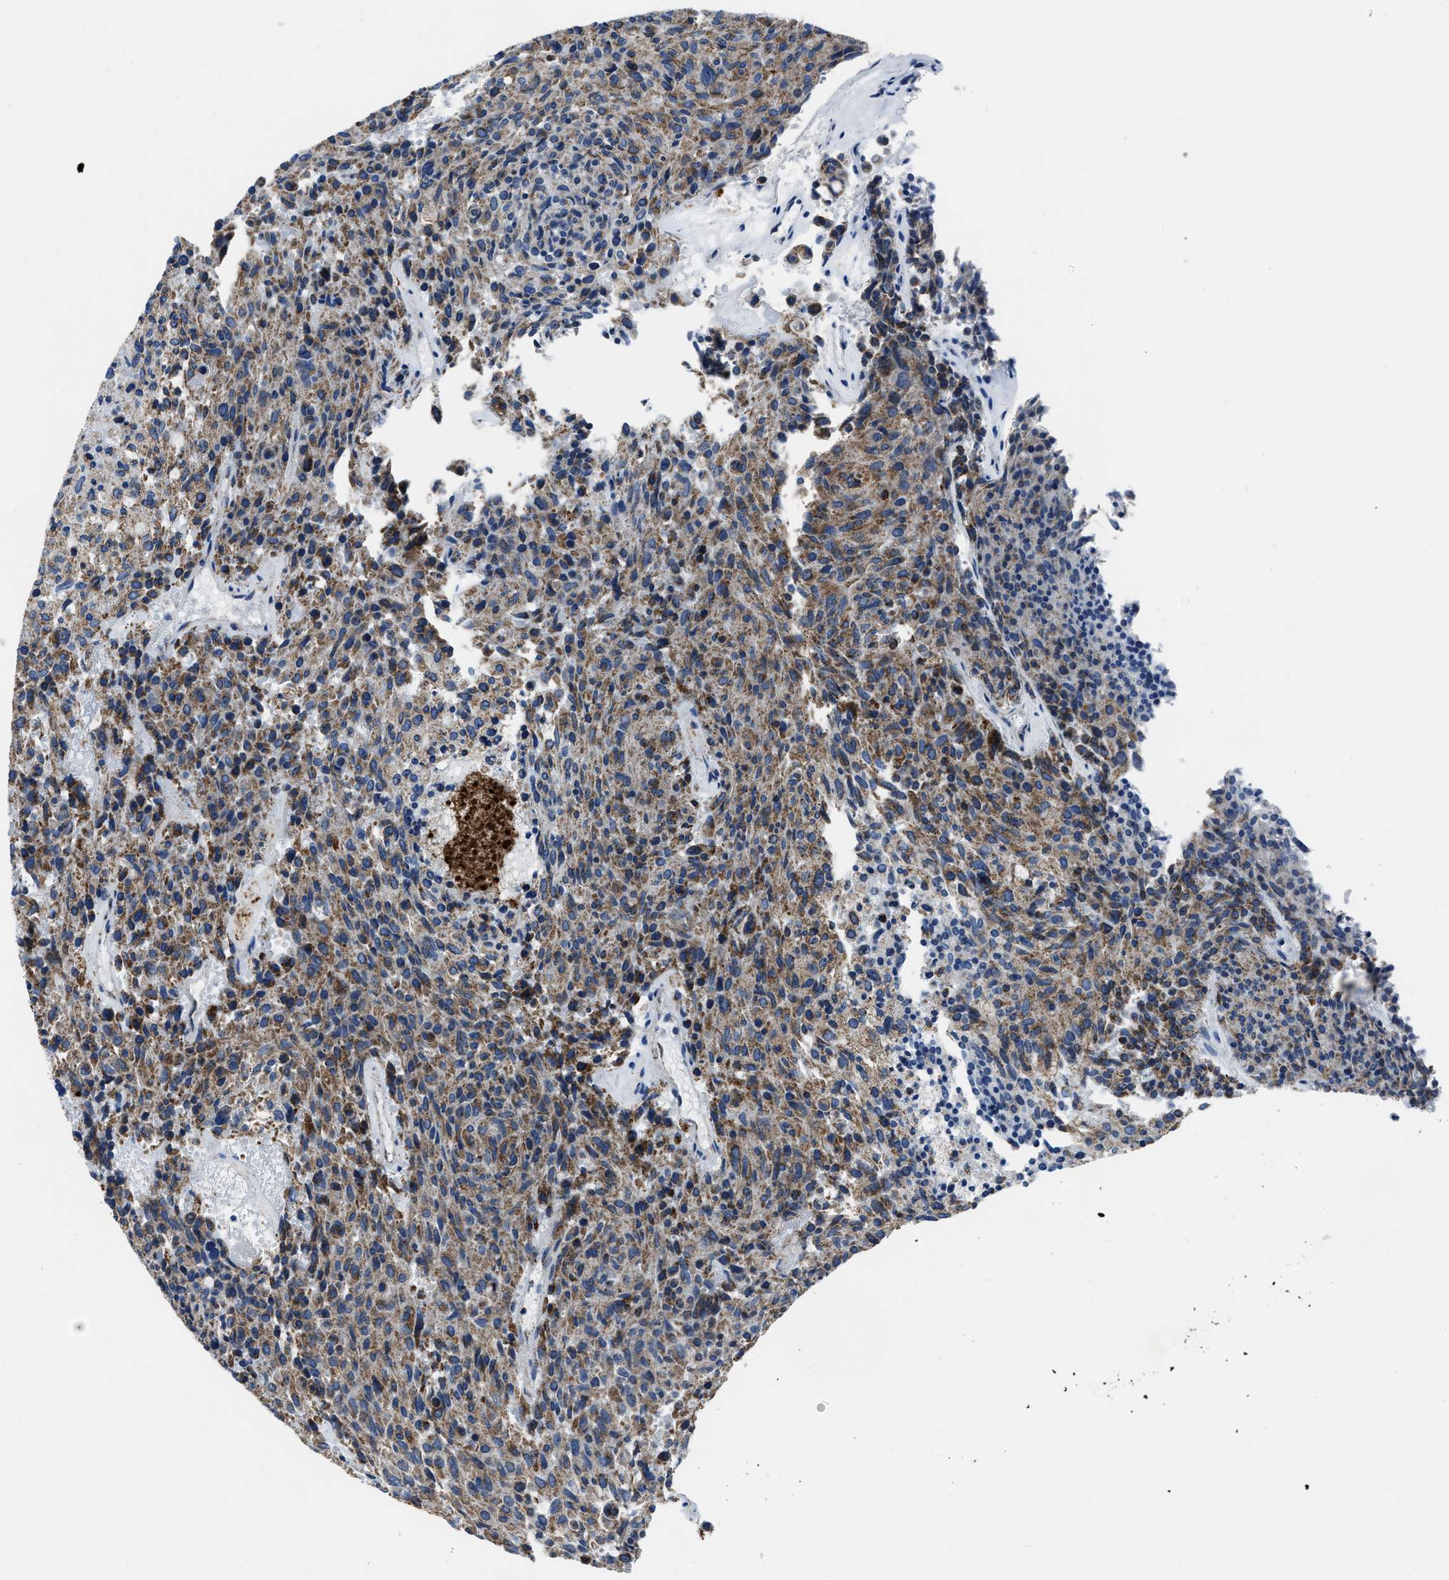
{"staining": {"intensity": "strong", "quantity": ">75%", "location": "cytoplasmic/membranous"}, "tissue": "carcinoid", "cell_type": "Tumor cells", "image_type": "cancer", "snomed": [{"axis": "morphology", "description": "Carcinoid, malignant, NOS"}, {"axis": "topography", "description": "Pancreas"}], "caption": "Immunohistochemical staining of human malignant carcinoid exhibits high levels of strong cytoplasmic/membranous protein expression in about >75% of tumor cells.", "gene": "NSD3", "patient": {"sex": "female", "age": 54}}